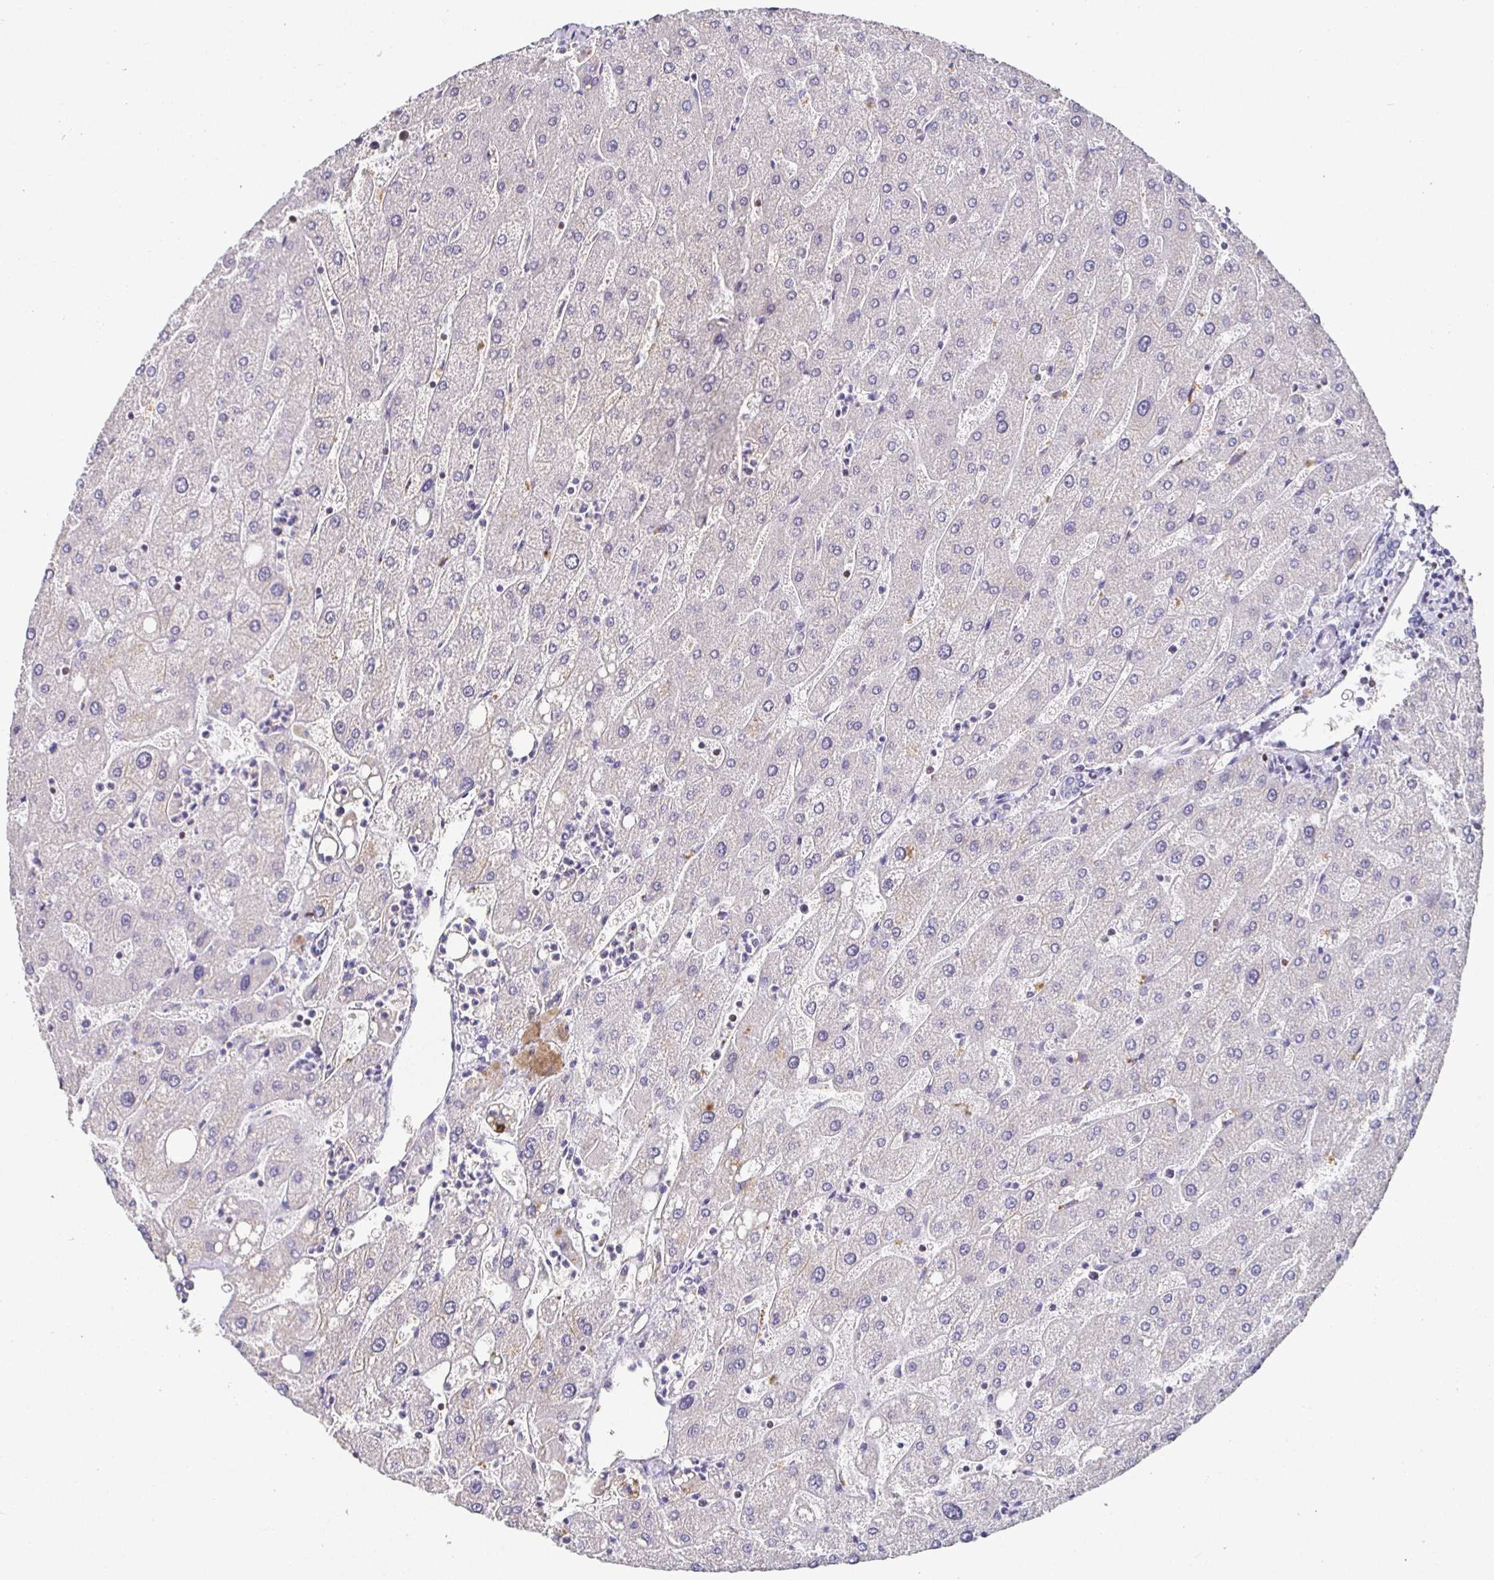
{"staining": {"intensity": "negative", "quantity": "none", "location": "none"}, "tissue": "liver", "cell_type": "Cholangiocytes", "image_type": "normal", "snomed": [{"axis": "morphology", "description": "Normal tissue, NOS"}, {"axis": "topography", "description": "Liver"}], "caption": "IHC of normal human liver shows no staining in cholangiocytes.", "gene": "SATB1", "patient": {"sex": "male", "age": 67}}